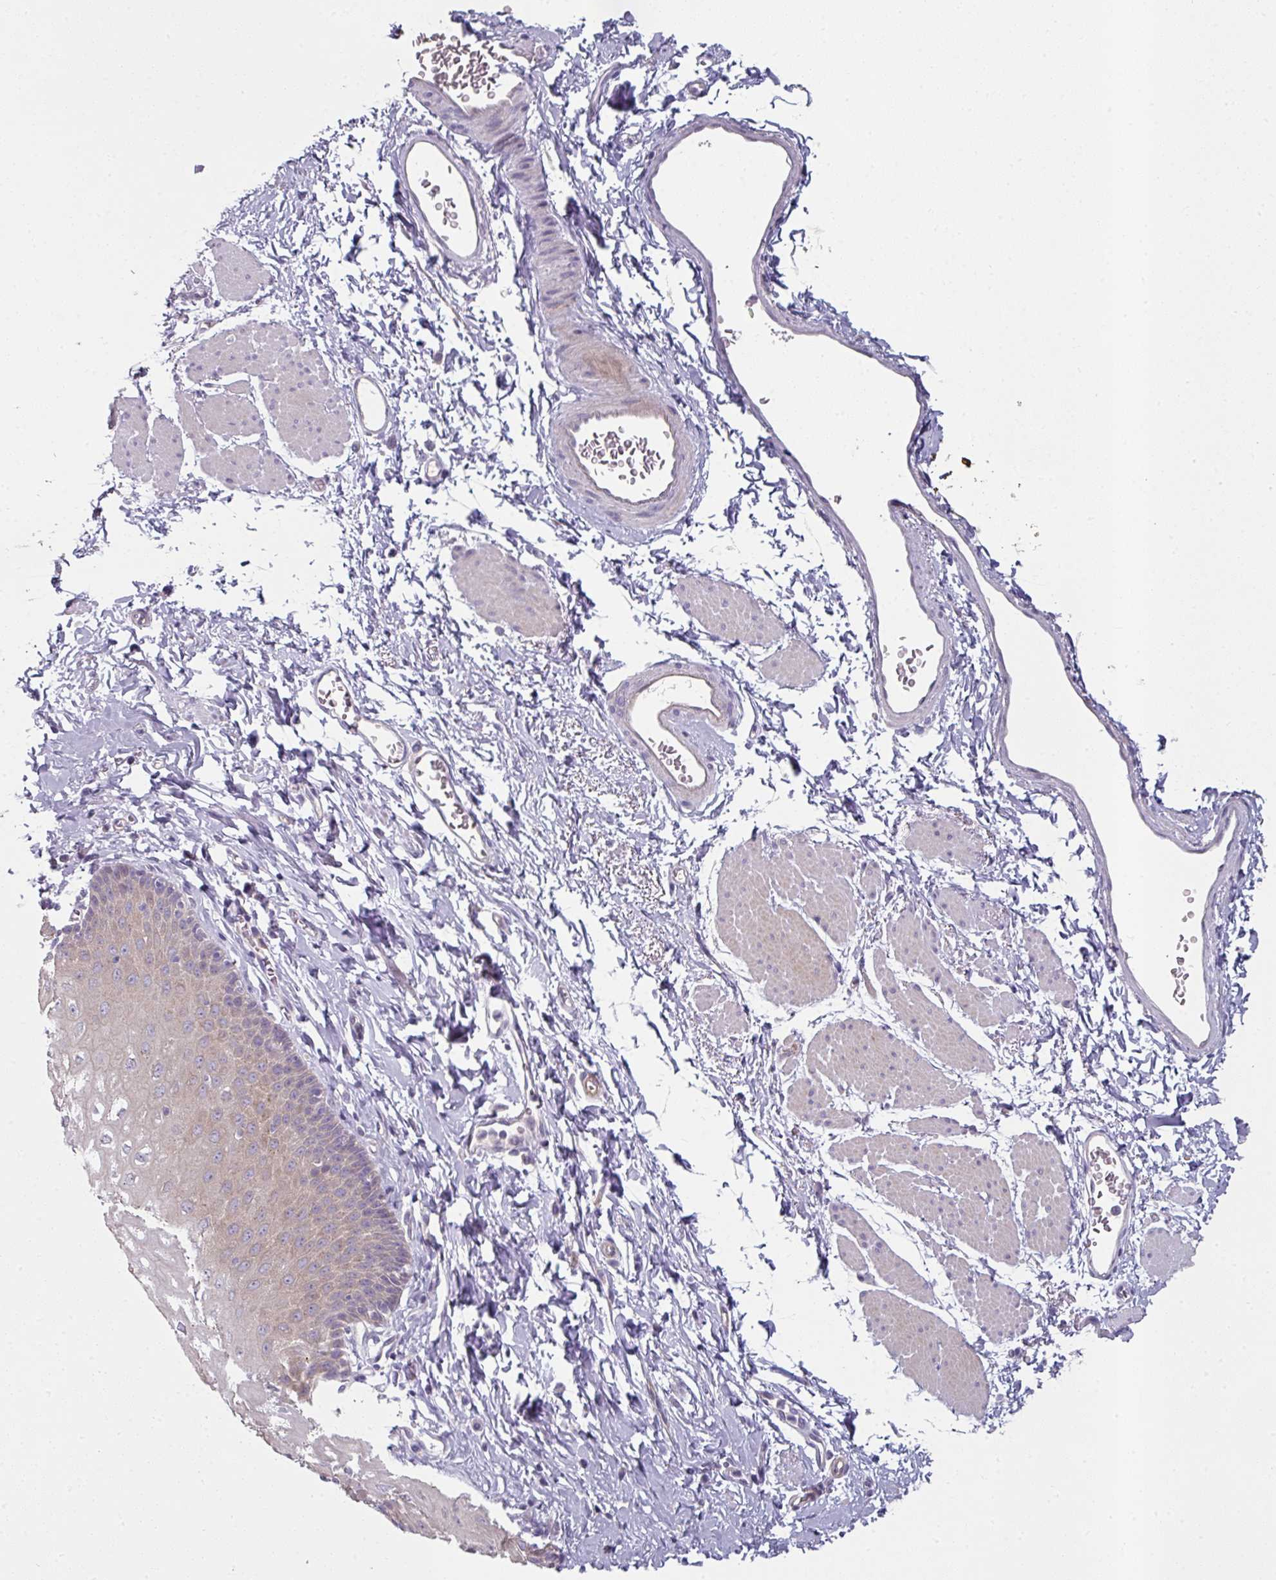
{"staining": {"intensity": "weak", "quantity": "<25%", "location": "cytoplasmic/membranous"}, "tissue": "esophagus", "cell_type": "Squamous epithelial cells", "image_type": "normal", "snomed": [{"axis": "morphology", "description": "Normal tissue, NOS"}, {"axis": "topography", "description": "Esophagus"}], "caption": "This is an immunohistochemistry (IHC) histopathology image of unremarkable esophagus. There is no staining in squamous epithelial cells.", "gene": "FHAD1", "patient": {"sex": "male", "age": 70}}